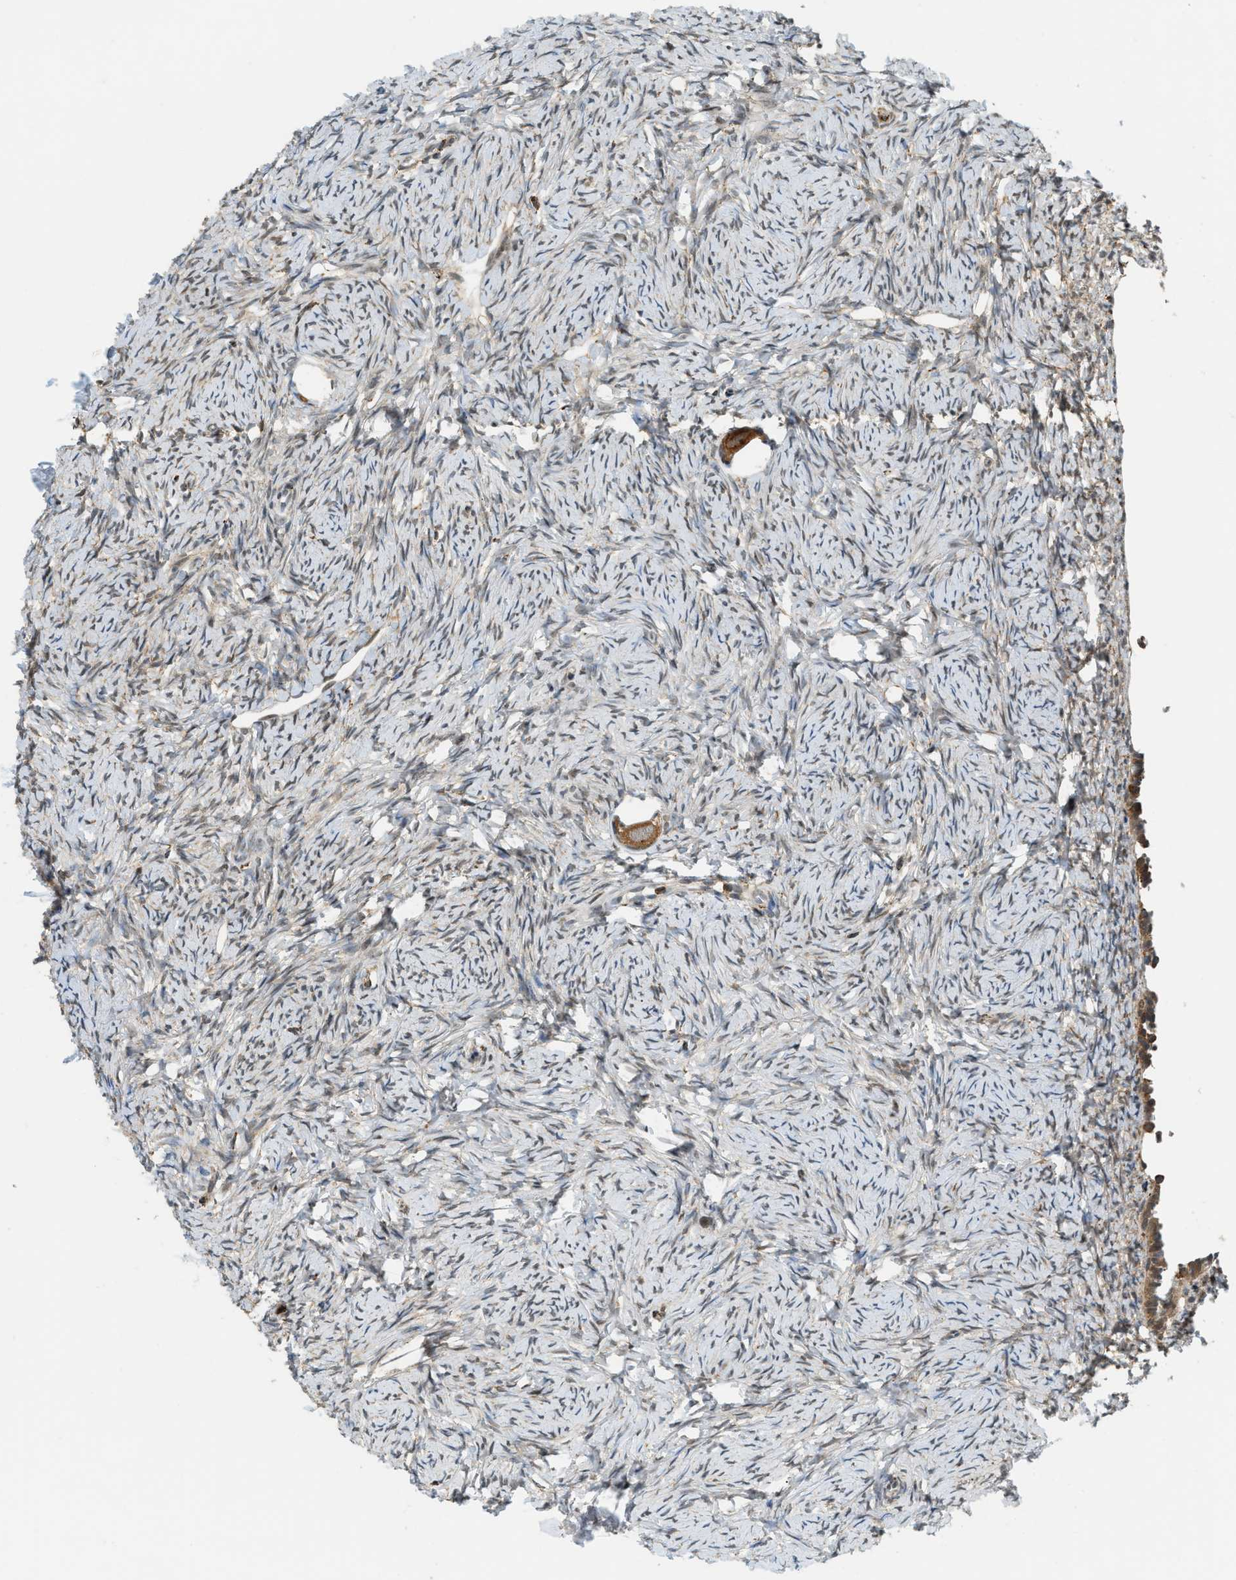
{"staining": {"intensity": "strong", "quantity": ">75%", "location": "cytoplasmic/membranous"}, "tissue": "ovary", "cell_type": "Follicle cells", "image_type": "normal", "snomed": [{"axis": "morphology", "description": "Normal tissue, NOS"}, {"axis": "topography", "description": "Ovary"}], "caption": "The immunohistochemical stain highlights strong cytoplasmic/membranous expression in follicle cells of benign ovary. The staining was performed using DAB (3,3'-diaminobenzidine), with brown indicating positive protein expression. Nuclei are stained blue with hematoxylin.", "gene": "SEMA4D", "patient": {"sex": "female", "age": 33}}